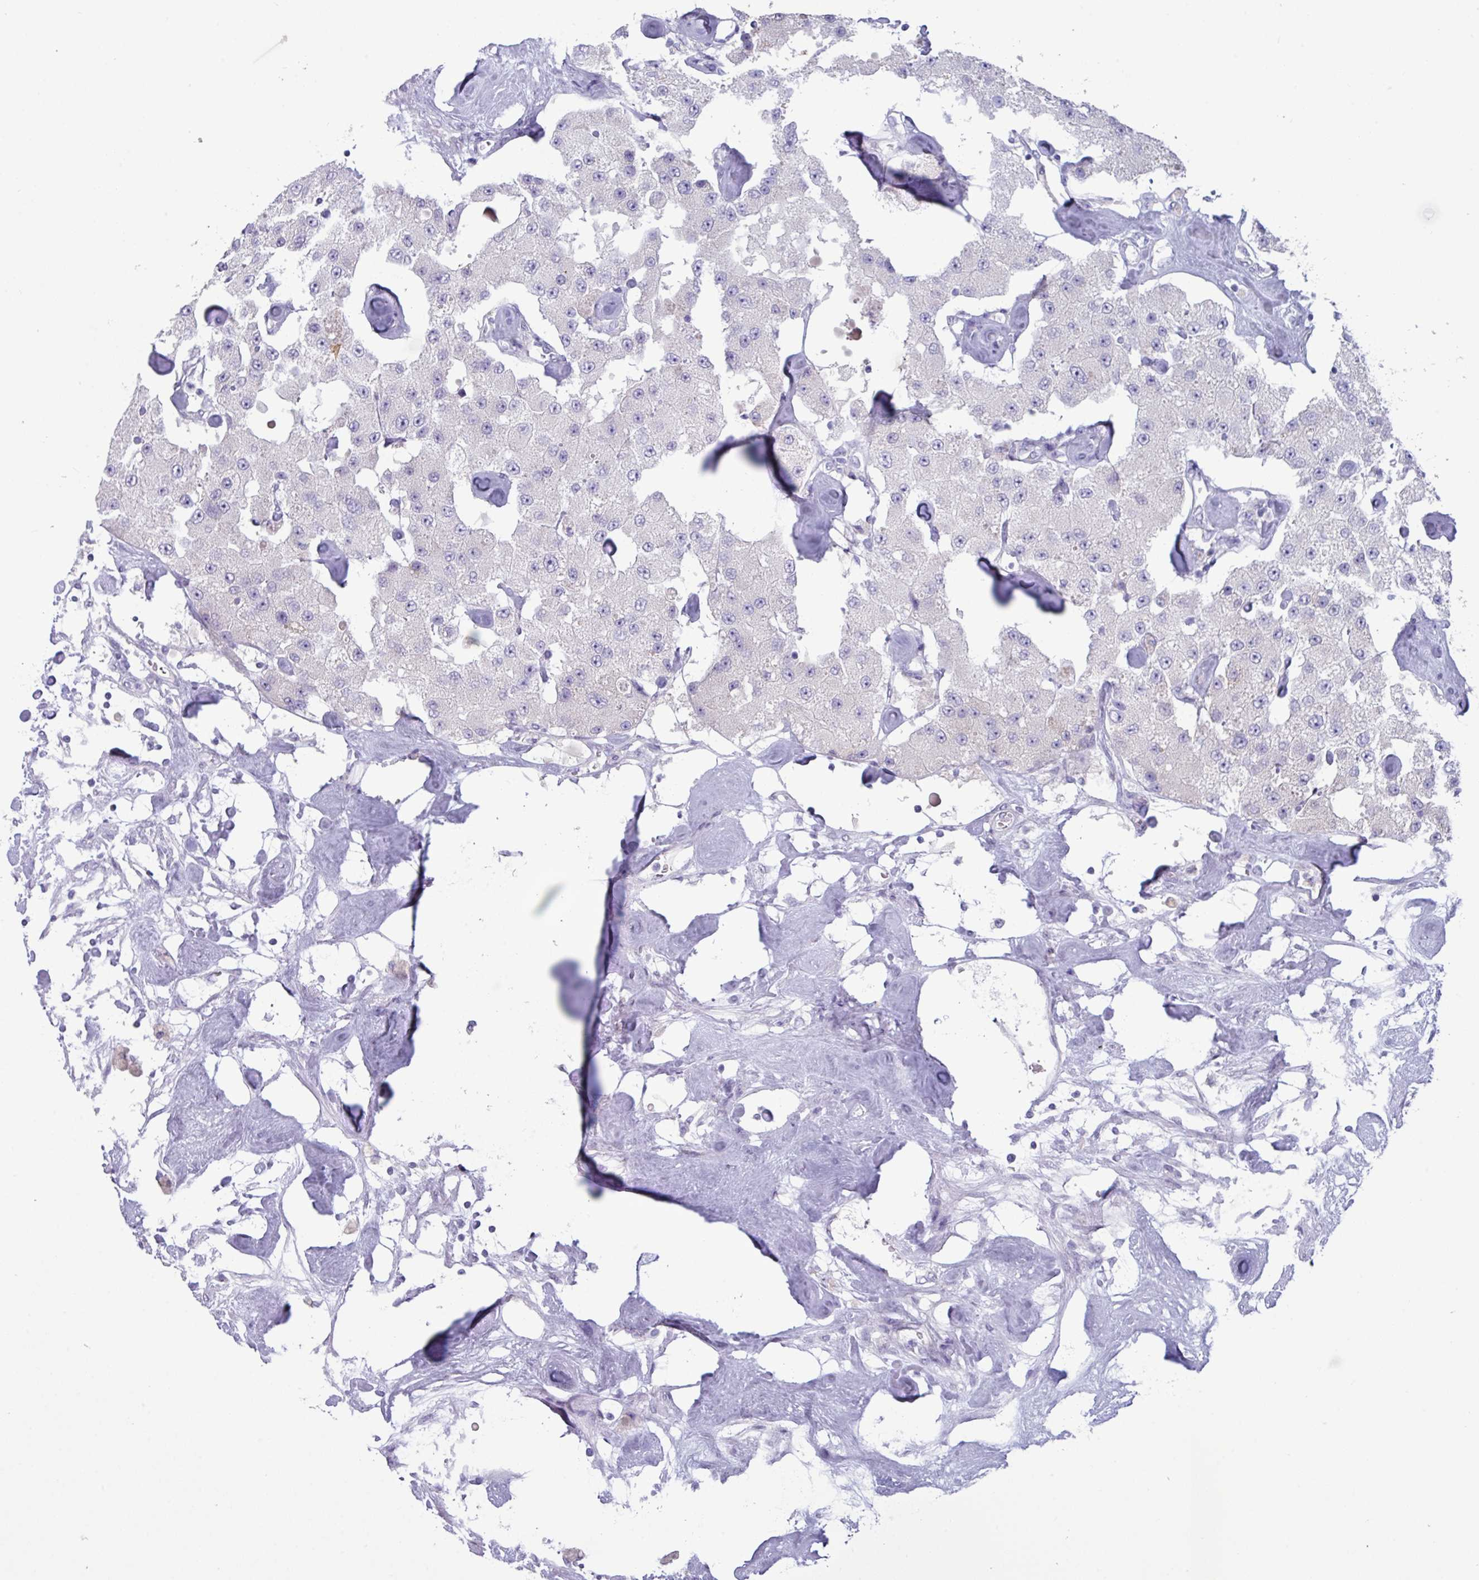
{"staining": {"intensity": "negative", "quantity": "none", "location": "none"}, "tissue": "carcinoid", "cell_type": "Tumor cells", "image_type": "cancer", "snomed": [{"axis": "morphology", "description": "Carcinoid, malignant, NOS"}, {"axis": "topography", "description": "Pancreas"}], "caption": "The photomicrograph demonstrates no significant positivity in tumor cells of carcinoid. The staining was performed using DAB (3,3'-diaminobenzidine) to visualize the protein expression in brown, while the nuclei were stained in blue with hematoxylin (Magnification: 20x).", "gene": "STIMATE", "patient": {"sex": "male", "age": 41}}